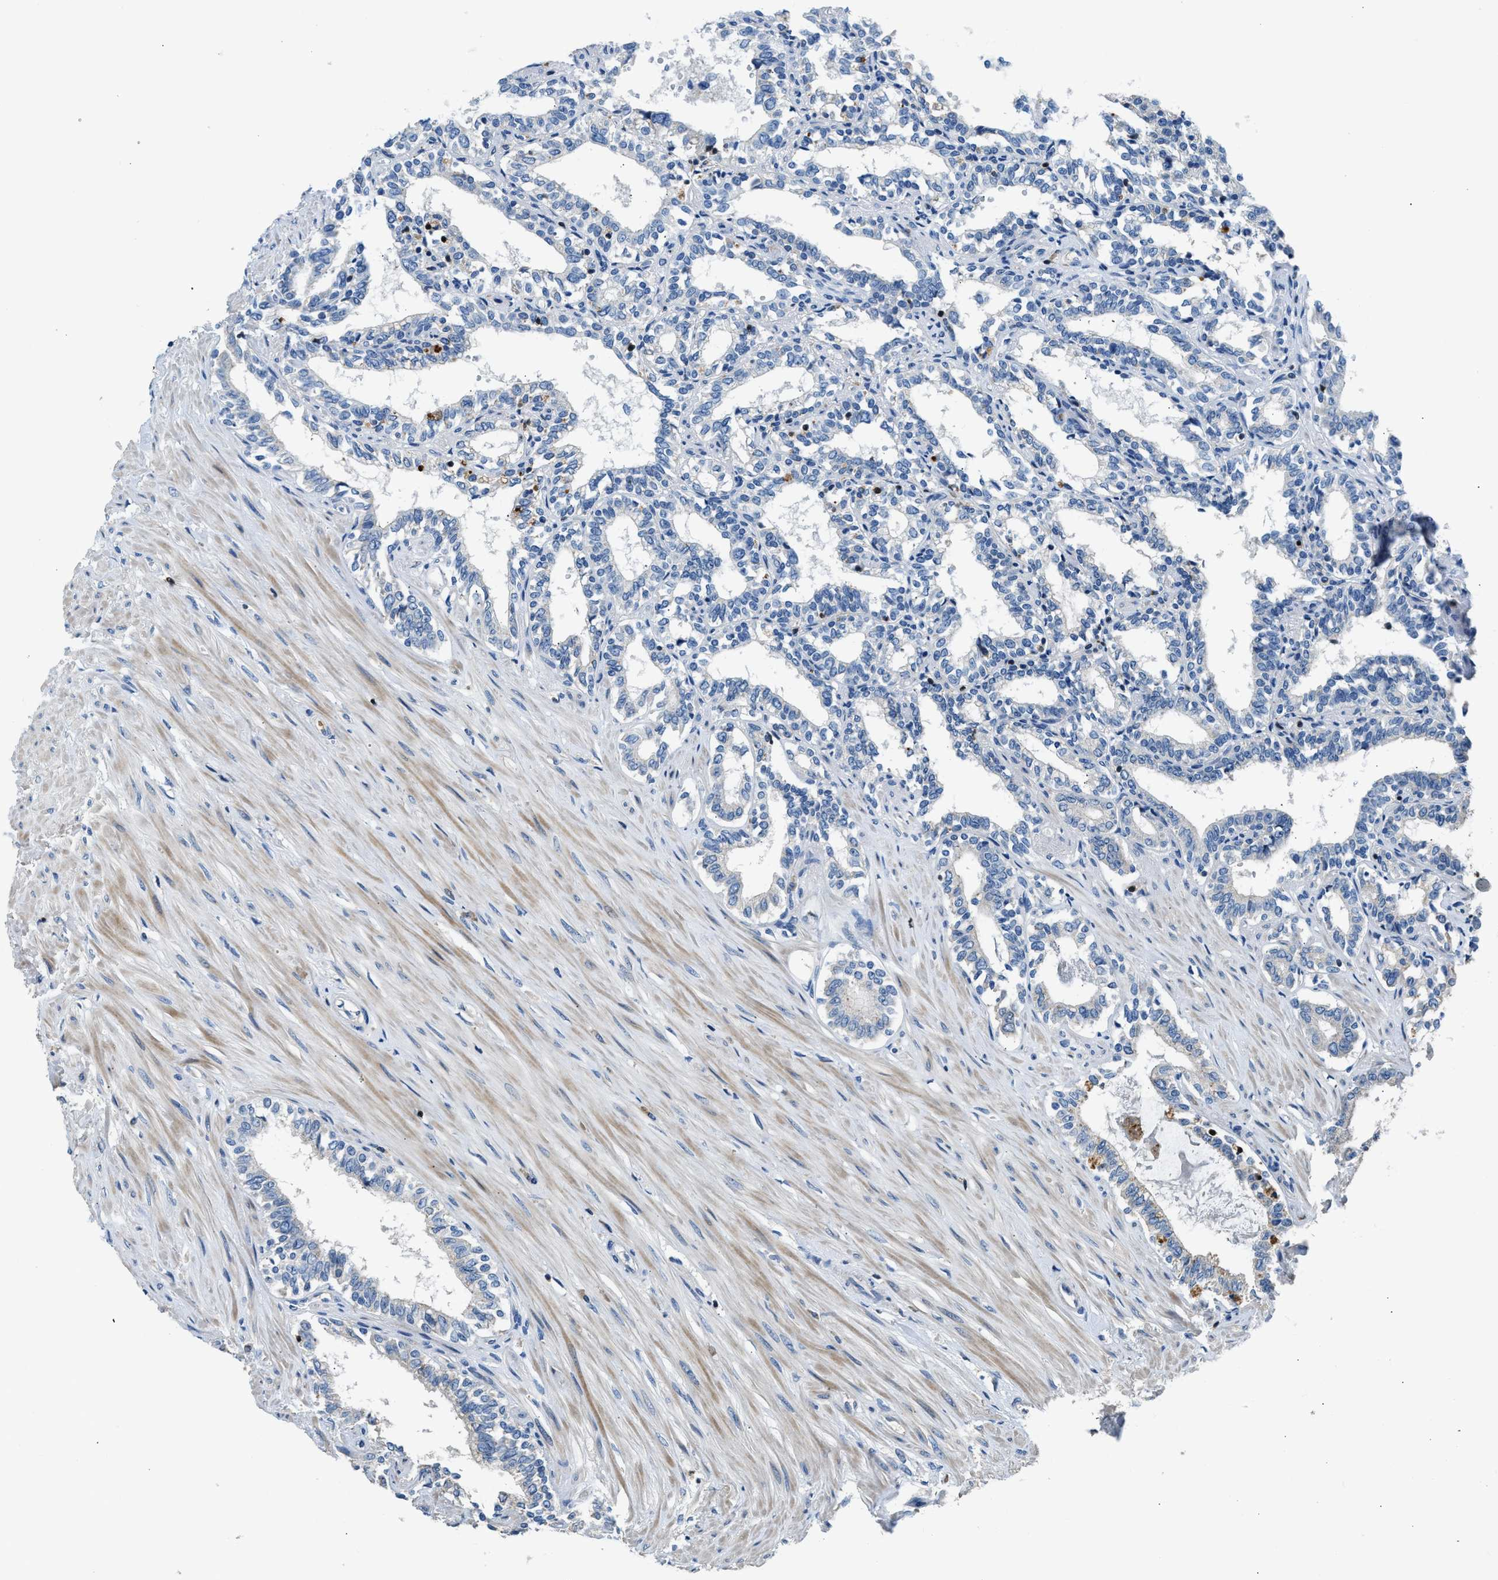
{"staining": {"intensity": "negative", "quantity": "none", "location": "none"}, "tissue": "seminal vesicle", "cell_type": "Glandular cells", "image_type": "normal", "snomed": [{"axis": "morphology", "description": "Normal tissue, NOS"}, {"axis": "morphology", "description": "Adenocarcinoma, High grade"}, {"axis": "topography", "description": "Prostate"}, {"axis": "topography", "description": "Seminal veicle"}], "caption": "This is a image of immunohistochemistry staining of normal seminal vesicle, which shows no positivity in glandular cells. (IHC, brightfield microscopy, high magnification).", "gene": "TOX", "patient": {"sex": "male", "age": 55}}